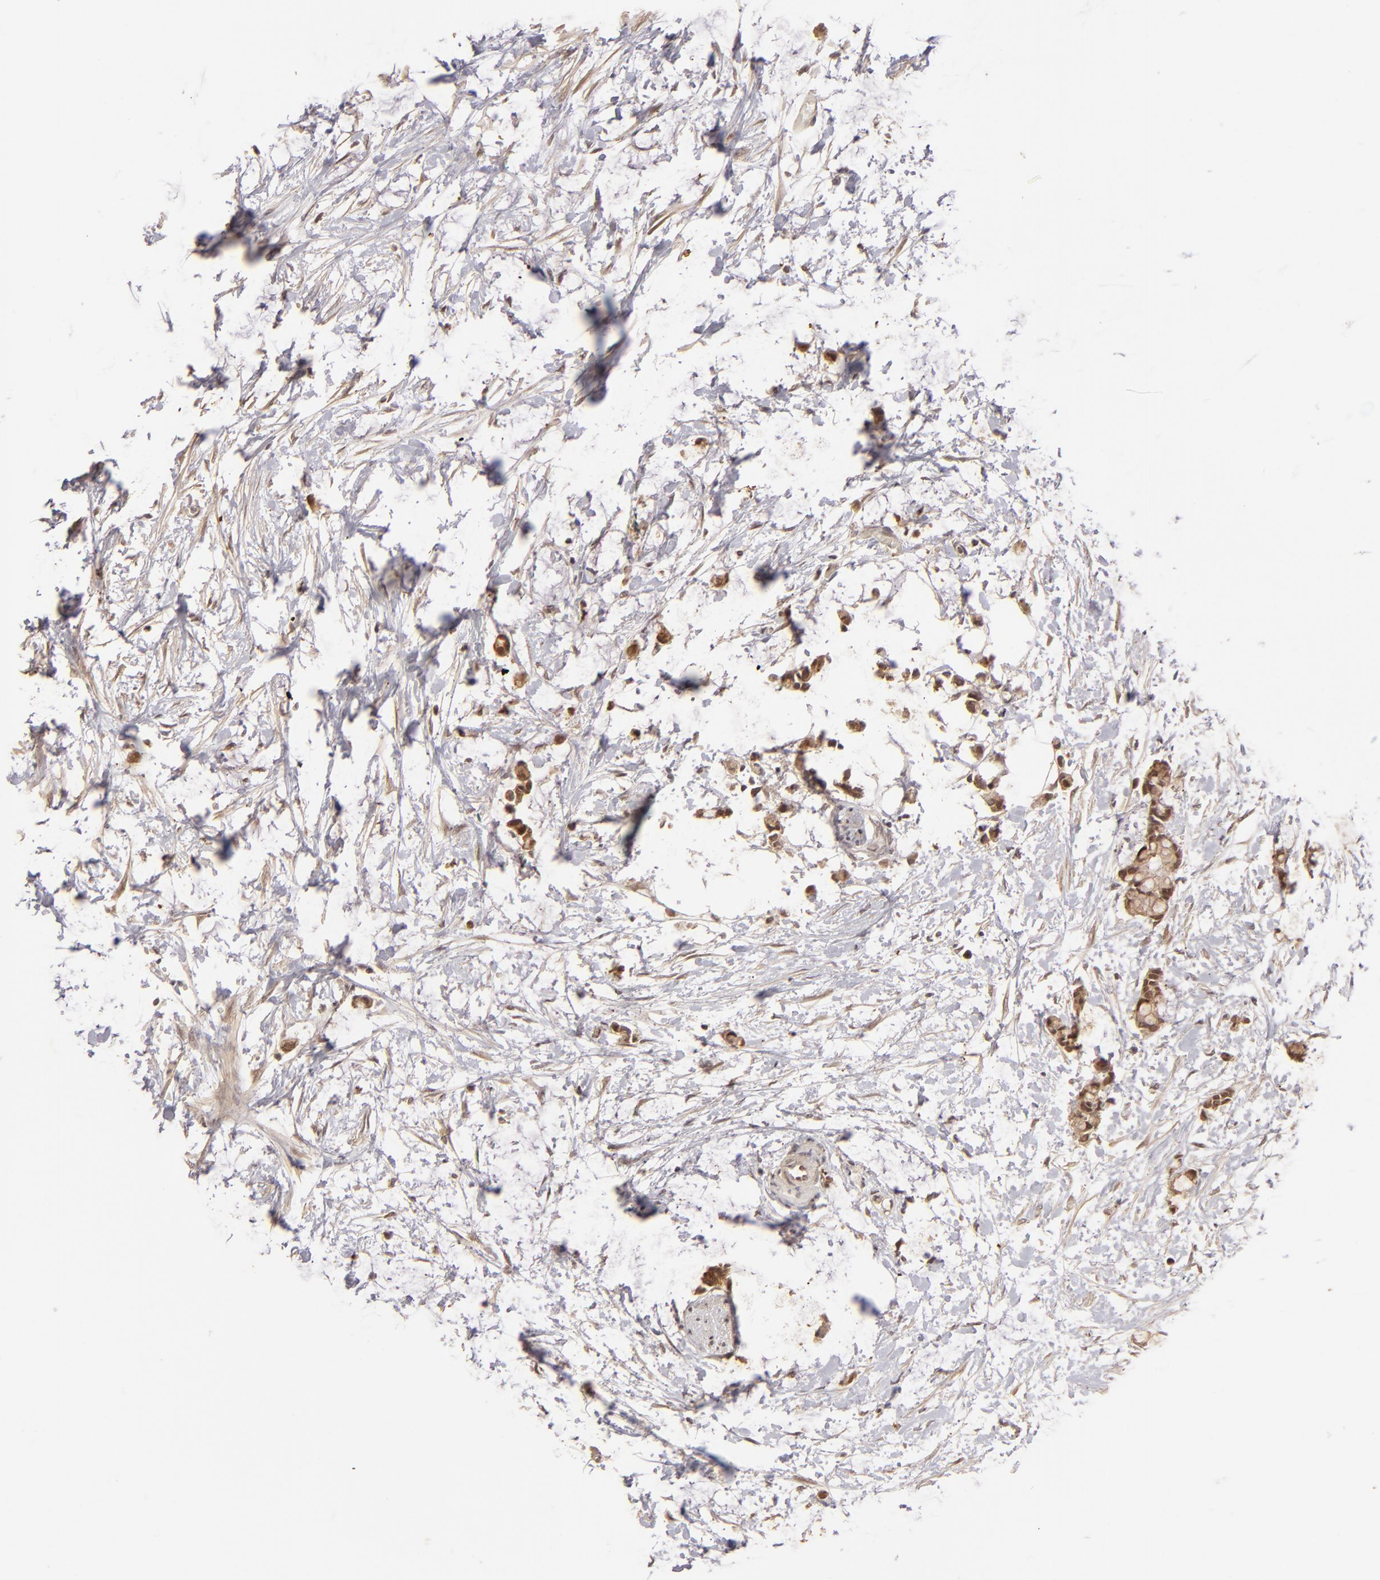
{"staining": {"intensity": "moderate", "quantity": ">75%", "location": "cytoplasmic/membranous"}, "tissue": "colorectal cancer", "cell_type": "Tumor cells", "image_type": "cancer", "snomed": [{"axis": "morphology", "description": "Normal tissue, NOS"}, {"axis": "morphology", "description": "Adenocarcinoma, NOS"}, {"axis": "topography", "description": "Colon"}, {"axis": "topography", "description": "Peripheral nerve tissue"}], "caption": "Immunohistochemical staining of human colorectal cancer displays medium levels of moderate cytoplasmic/membranous positivity in about >75% of tumor cells.", "gene": "DFFA", "patient": {"sex": "male", "age": 14}}